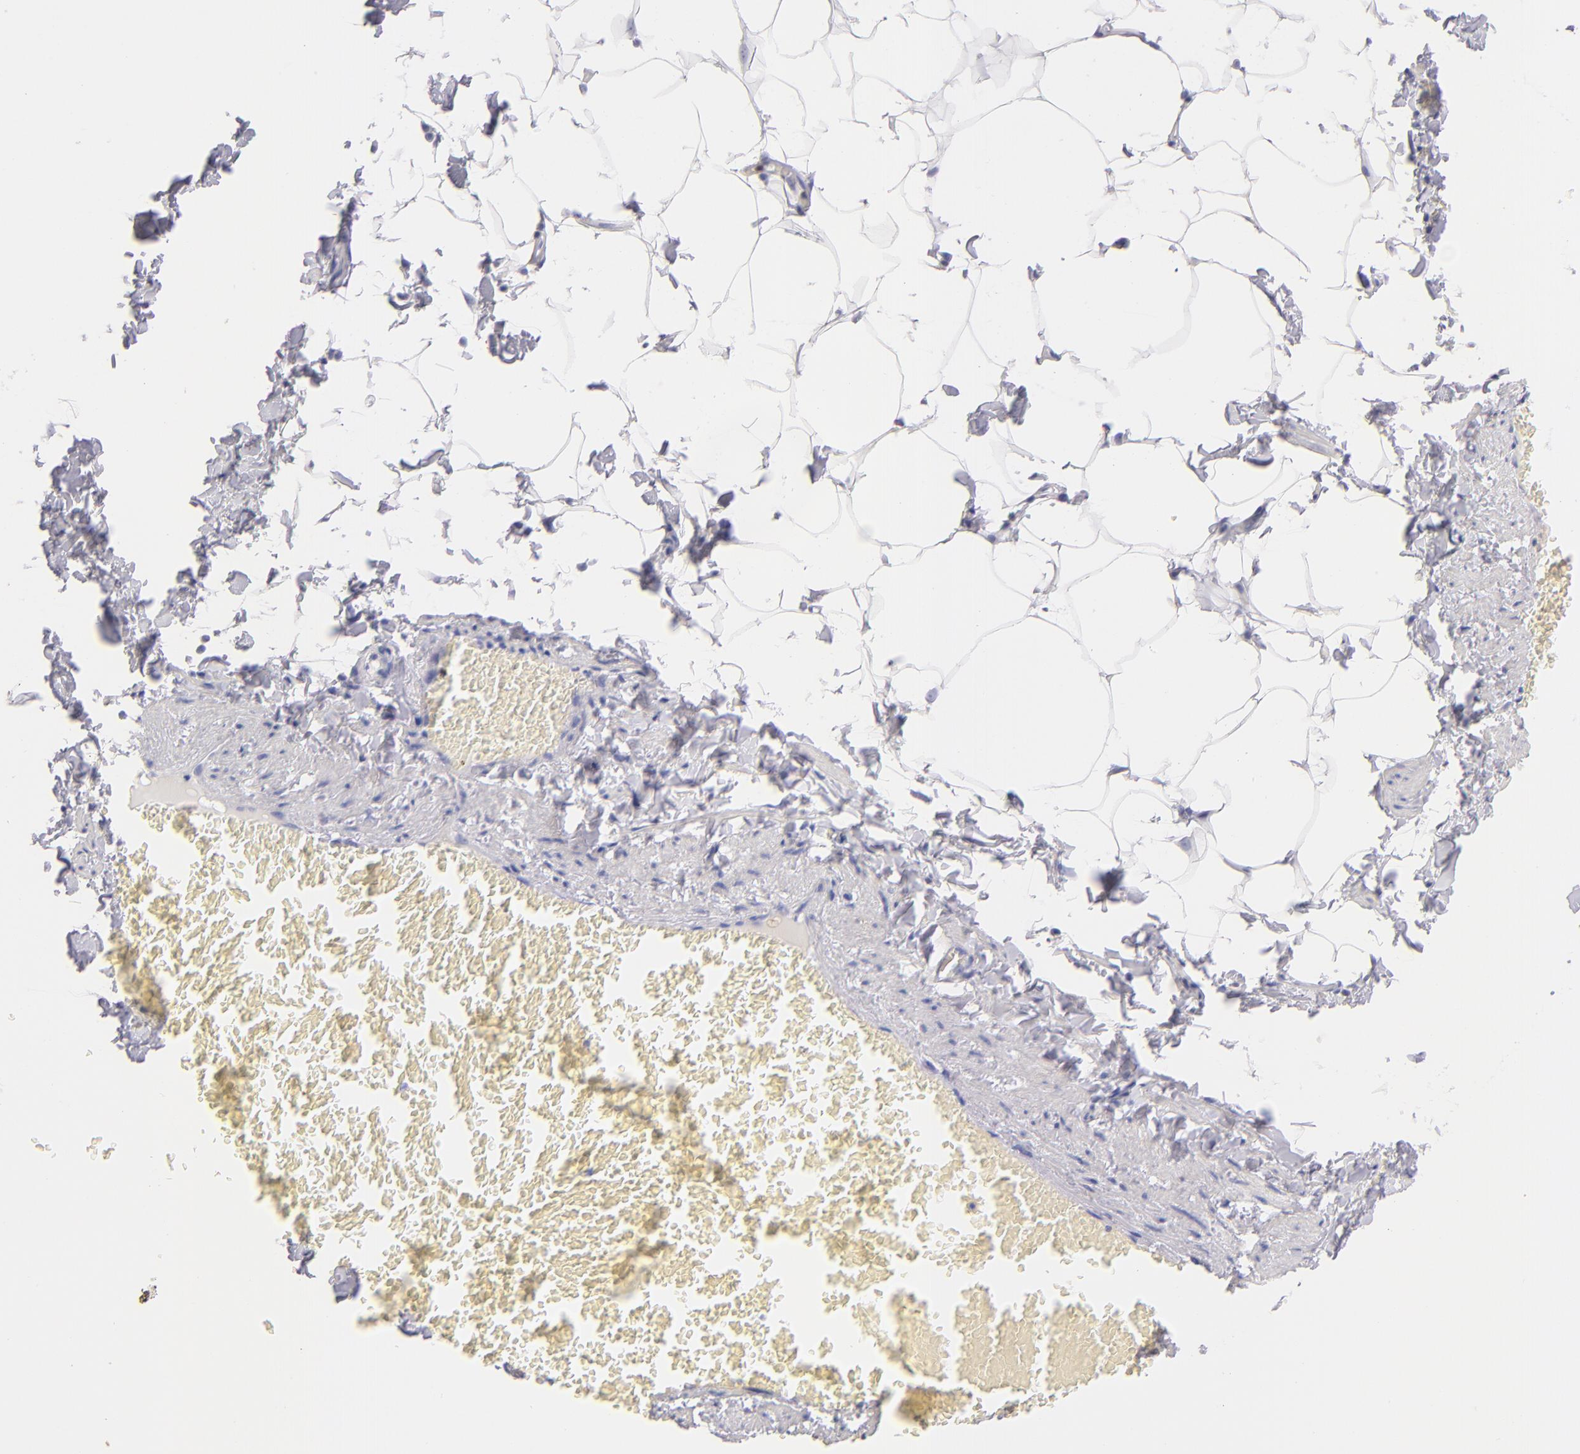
{"staining": {"intensity": "negative", "quantity": "none", "location": "none"}, "tissue": "adipose tissue", "cell_type": "Adipocytes", "image_type": "normal", "snomed": [{"axis": "morphology", "description": "Normal tissue, NOS"}, {"axis": "topography", "description": "Vascular tissue"}], "caption": "Immunohistochemistry (IHC) histopathology image of unremarkable human adipose tissue stained for a protein (brown), which displays no staining in adipocytes. (DAB immunohistochemistry visualized using brightfield microscopy, high magnification).", "gene": "PRF1", "patient": {"sex": "male", "age": 41}}